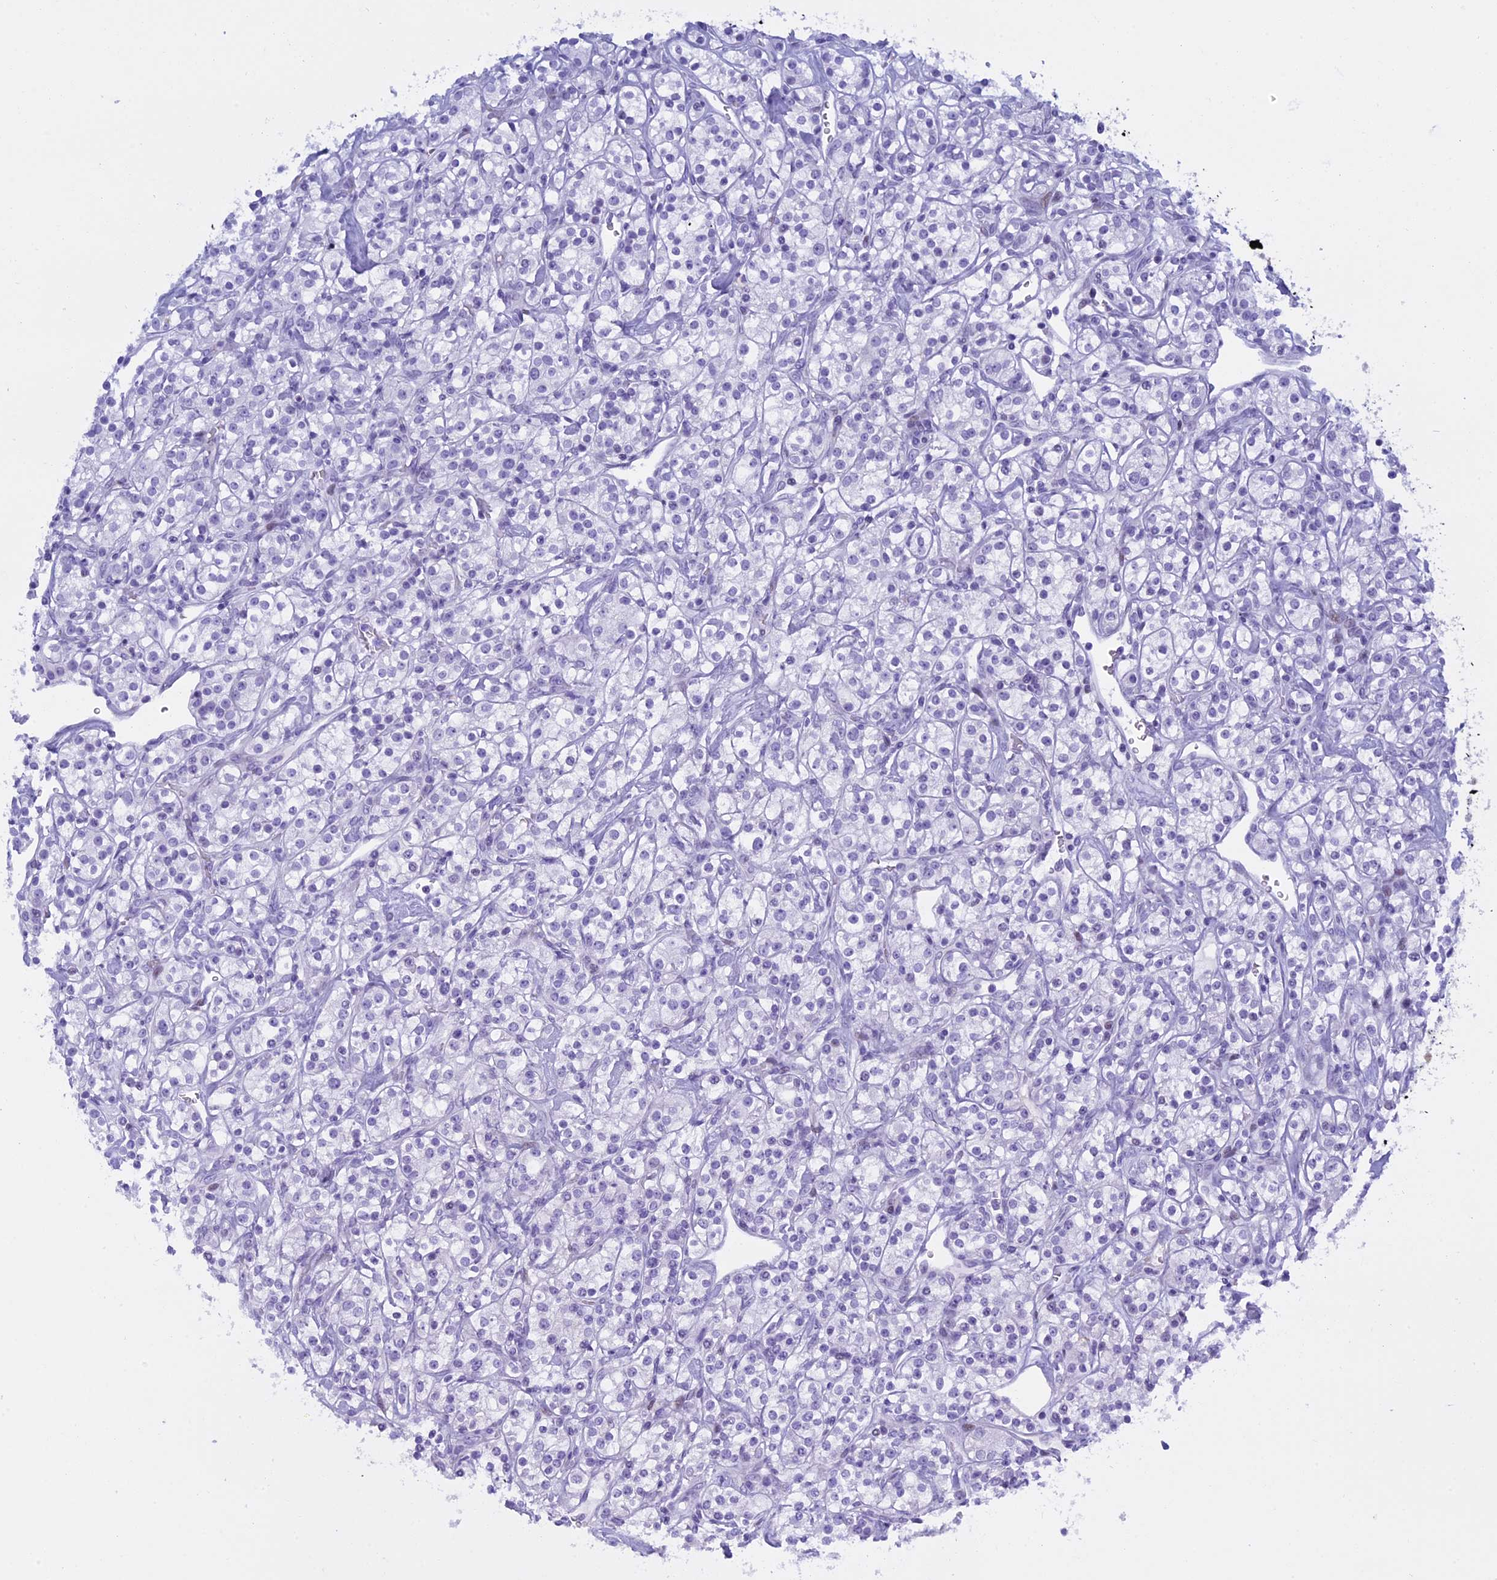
{"staining": {"intensity": "negative", "quantity": "none", "location": "none"}, "tissue": "renal cancer", "cell_type": "Tumor cells", "image_type": "cancer", "snomed": [{"axis": "morphology", "description": "Adenocarcinoma, NOS"}, {"axis": "topography", "description": "Kidney"}], "caption": "DAB immunohistochemical staining of human adenocarcinoma (renal) shows no significant staining in tumor cells. The staining is performed using DAB brown chromogen with nuclei counter-stained in using hematoxylin.", "gene": "KCTD21", "patient": {"sex": "male", "age": 77}}